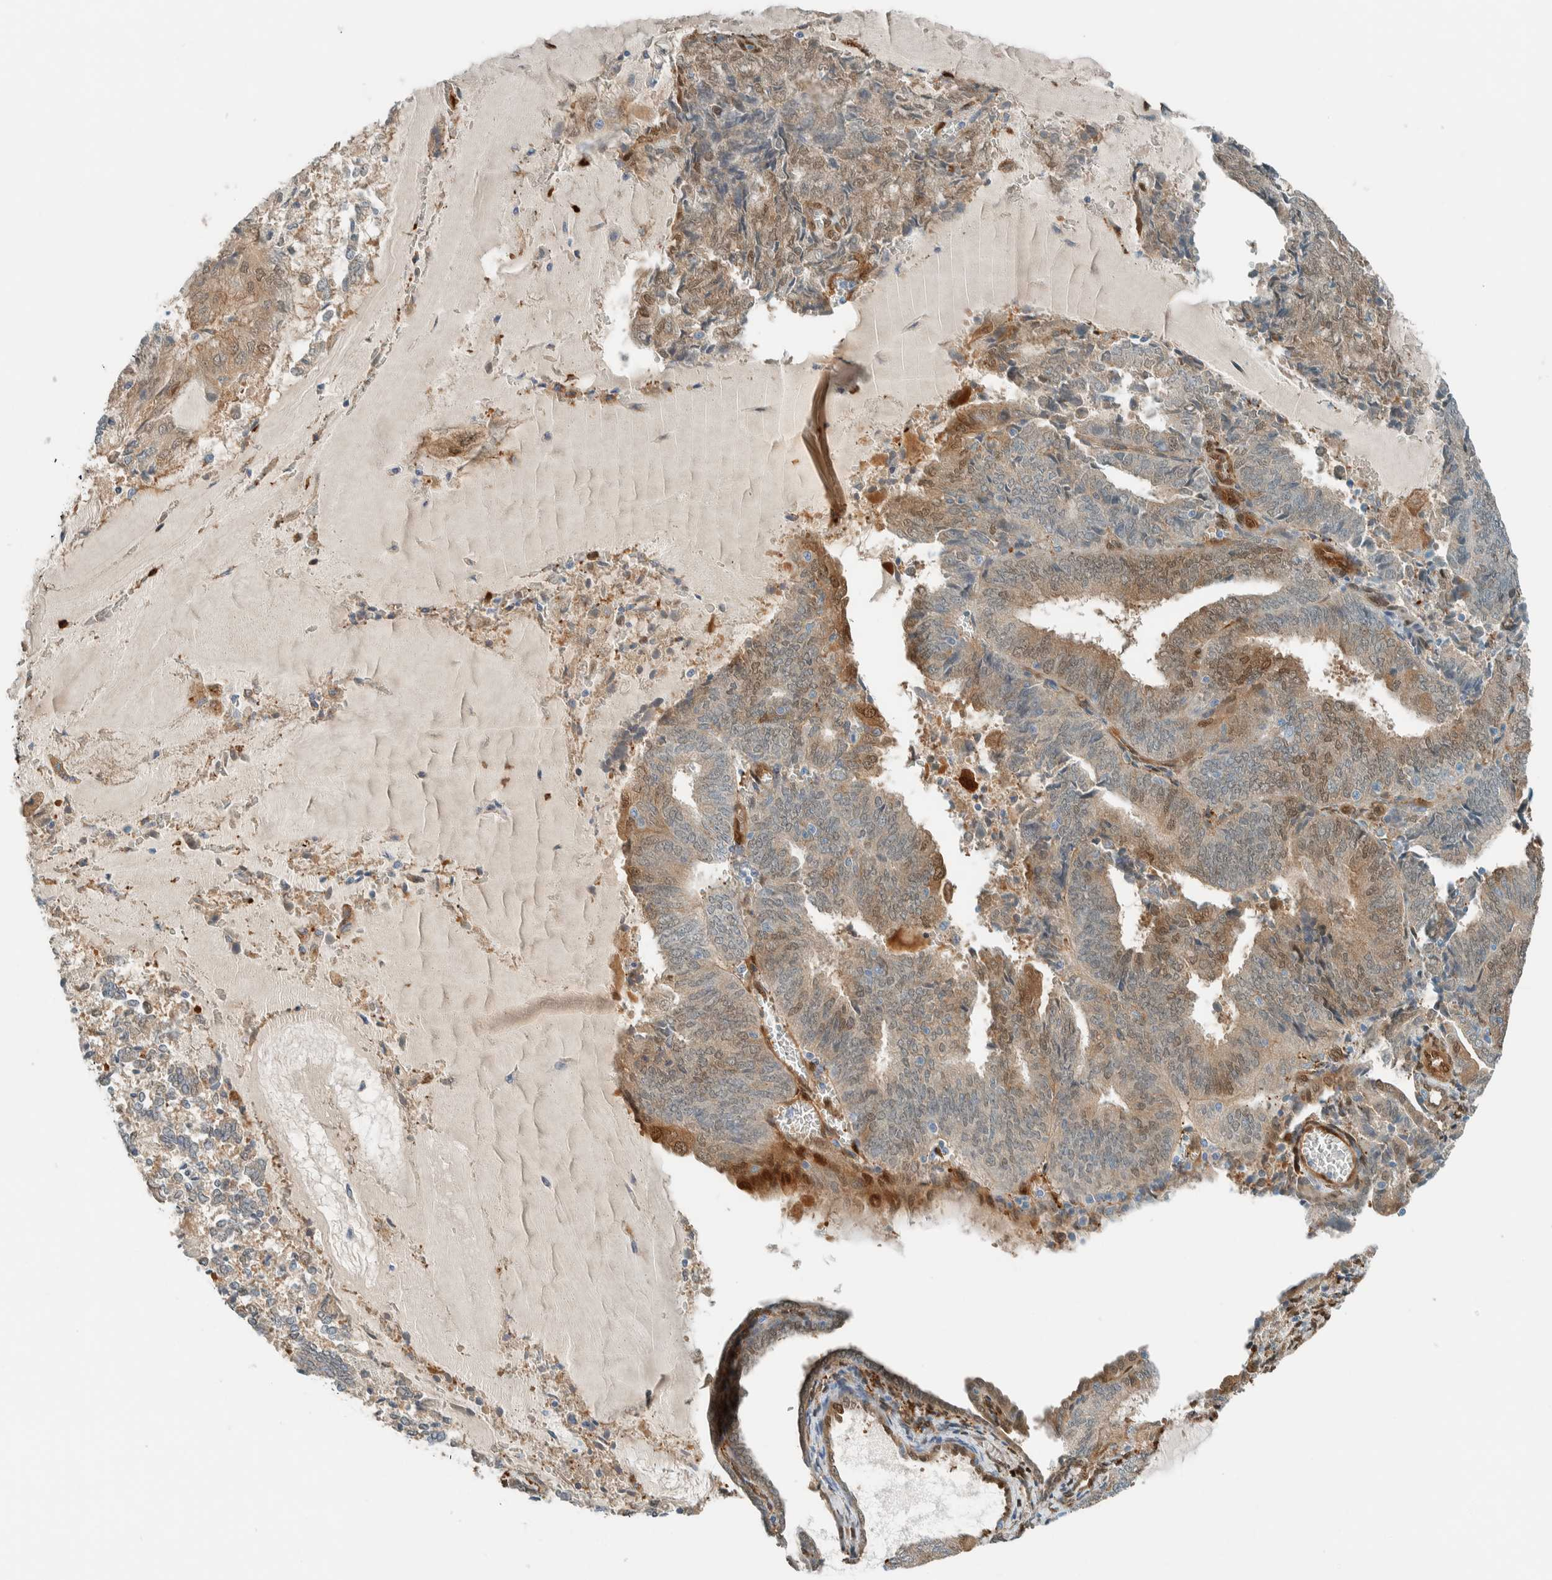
{"staining": {"intensity": "moderate", "quantity": "25%-75%", "location": "cytoplasmic/membranous,nuclear"}, "tissue": "endometrial cancer", "cell_type": "Tumor cells", "image_type": "cancer", "snomed": [{"axis": "morphology", "description": "Adenocarcinoma, NOS"}, {"axis": "topography", "description": "Endometrium"}], "caption": "High-power microscopy captured an immunohistochemistry photomicrograph of endometrial adenocarcinoma, revealing moderate cytoplasmic/membranous and nuclear positivity in approximately 25%-75% of tumor cells. The staining is performed using DAB brown chromogen to label protein expression. The nuclei are counter-stained blue using hematoxylin.", "gene": "NXN", "patient": {"sex": "female", "age": 81}}